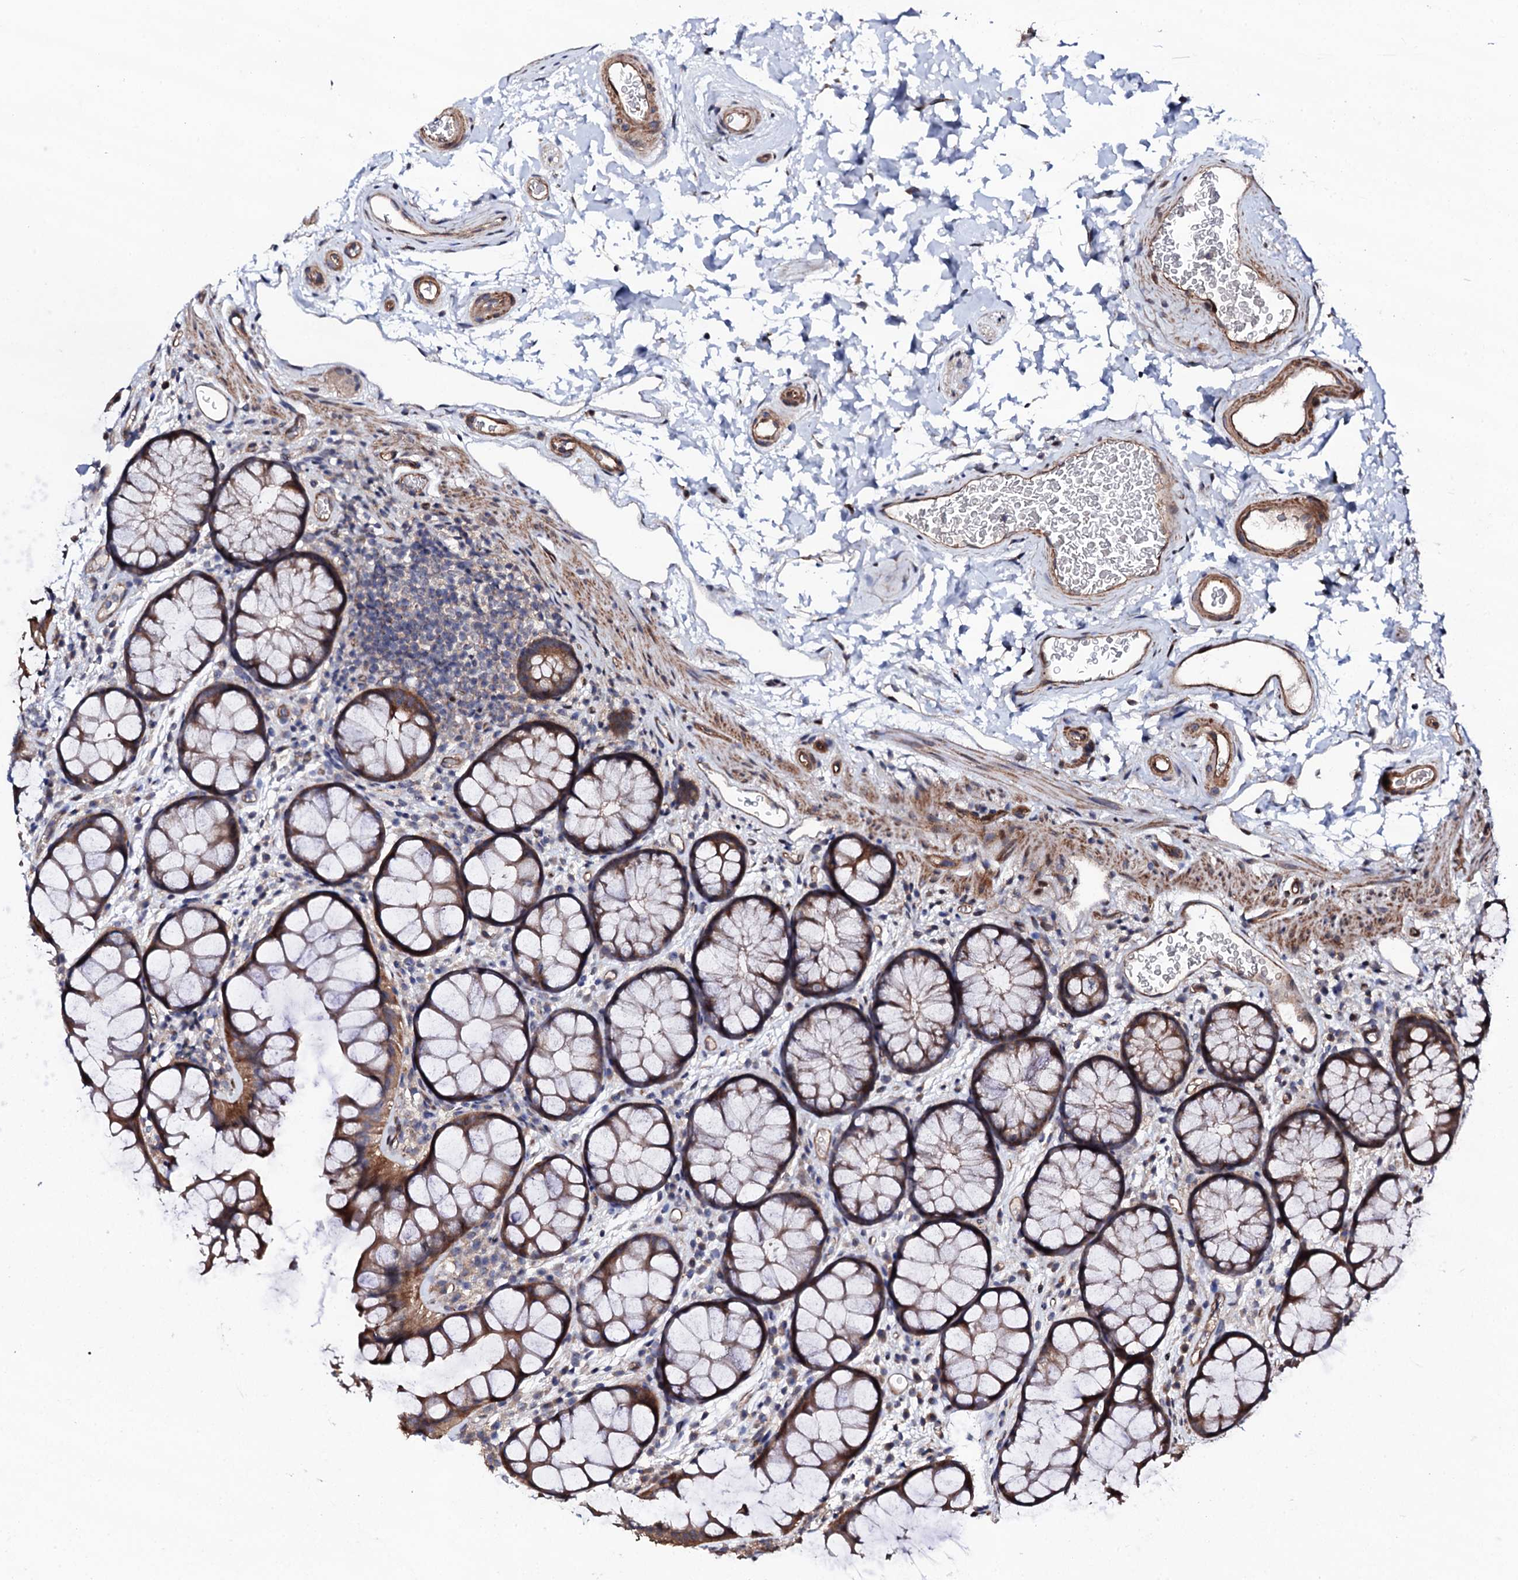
{"staining": {"intensity": "moderate", "quantity": ">75%", "location": "cytoplasmic/membranous"}, "tissue": "colon", "cell_type": "Endothelial cells", "image_type": "normal", "snomed": [{"axis": "morphology", "description": "Normal tissue, NOS"}, {"axis": "topography", "description": "Colon"}], "caption": "Colon was stained to show a protein in brown. There is medium levels of moderate cytoplasmic/membranous staining in approximately >75% of endothelial cells. (DAB IHC with brightfield microscopy, high magnification).", "gene": "CIAO2A", "patient": {"sex": "female", "age": 82}}